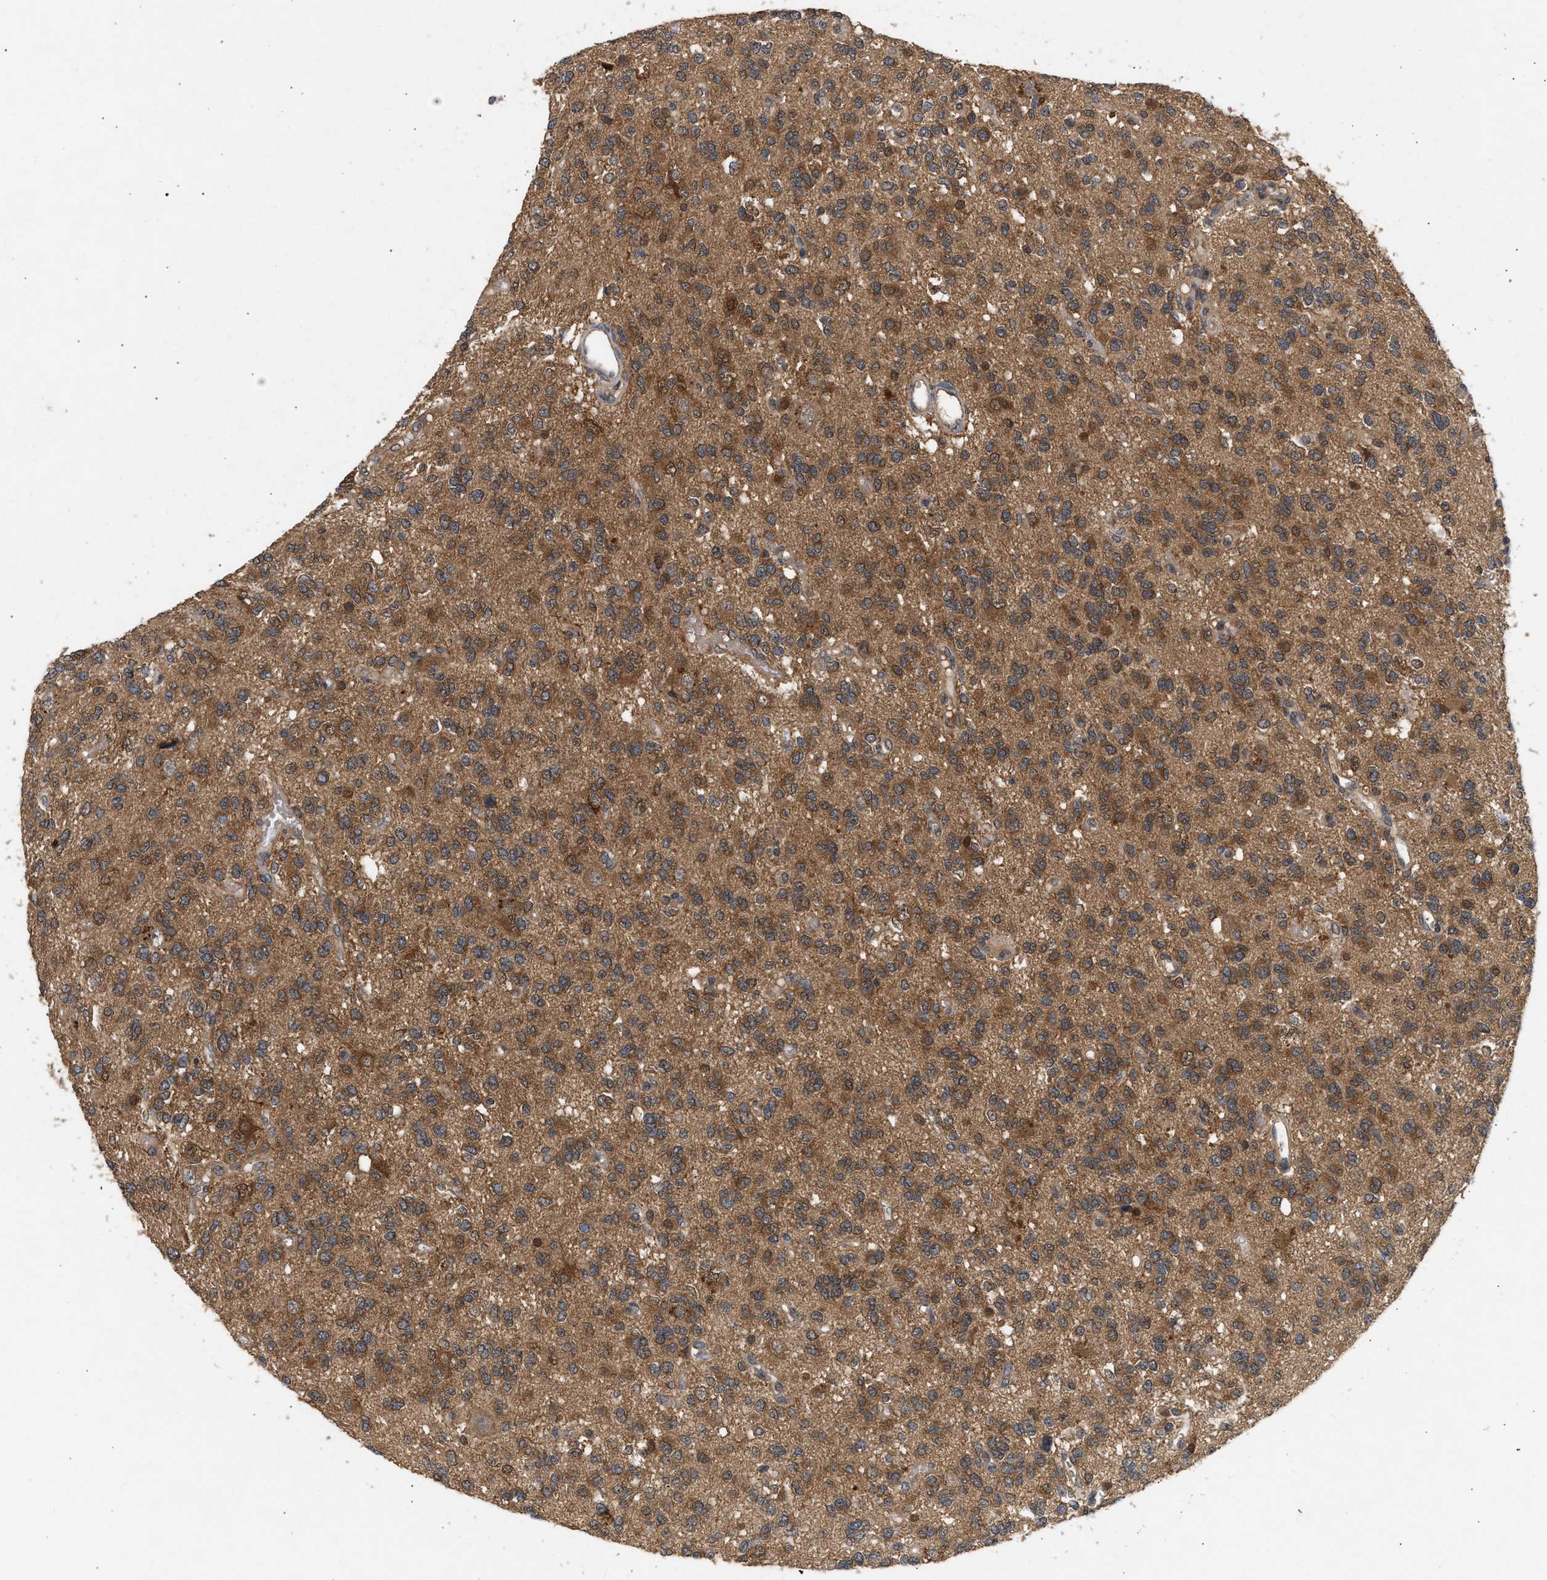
{"staining": {"intensity": "moderate", "quantity": ">75%", "location": "cytoplasmic/membranous"}, "tissue": "glioma", "cell_type": "Tumor cells", "image_type": "cancer", "snomed": [{"axis": "morphology", "description": "Glioma, malignant, Low grade"}, {"axis": "topography", "description": "Brain"}], "caption": "Human glioma stained for a protein (brown) shows moderate cytoplasmic/membranous positive expression in about >75% of tumor cells.", "gene": "FITM1", "patient": {"sex": "male", "age": 38}}